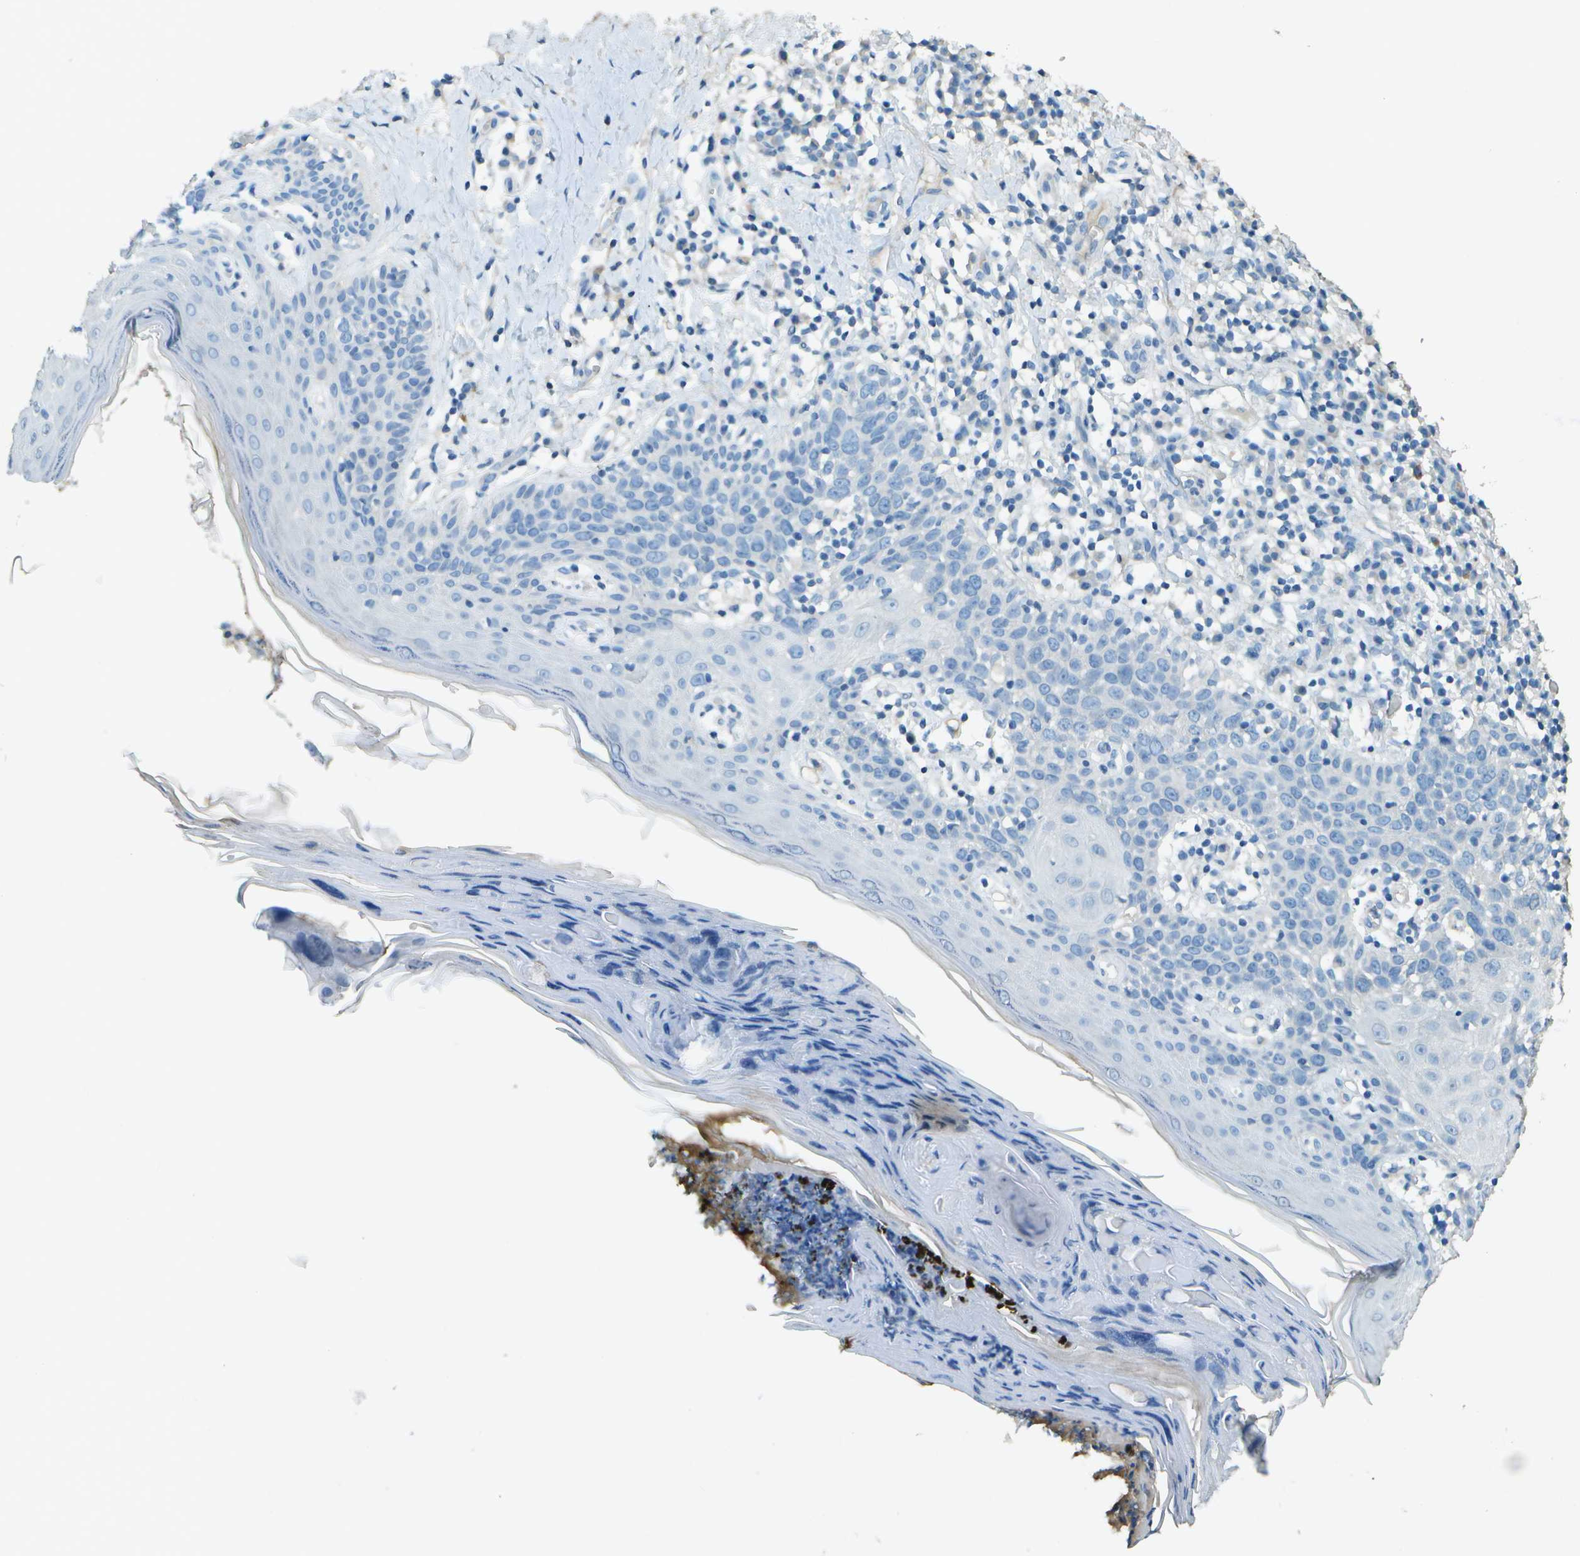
{"staining": {"intensity": "negative", "quantity": "none", "location": "none"}, "tissue": "skin cancer", "cell_type": "Tumor cells", "image_type": "cancer", "snomed": [{"axis": "morphology", "description": "Squamous cell carcinoma in situ, NOS"}, {"axis": "morphology", "description": "Squamous cell carcinoma, NOS"}, {"axis": "topography", "description": "Skin"}], "caption": "DAB (3,3'-diaminobenzidine) immunohistochemical staining of skin cancer (squamous cell carcinoma) shows no significant positivity in tumor cells. Brightfield microscopy of immunohistochemistry stained with DAB (brown) and hematoxylin (blue), captured at high magnification.", "gene": "LGI2", "patient": {"sex": "male", "age": 93}}